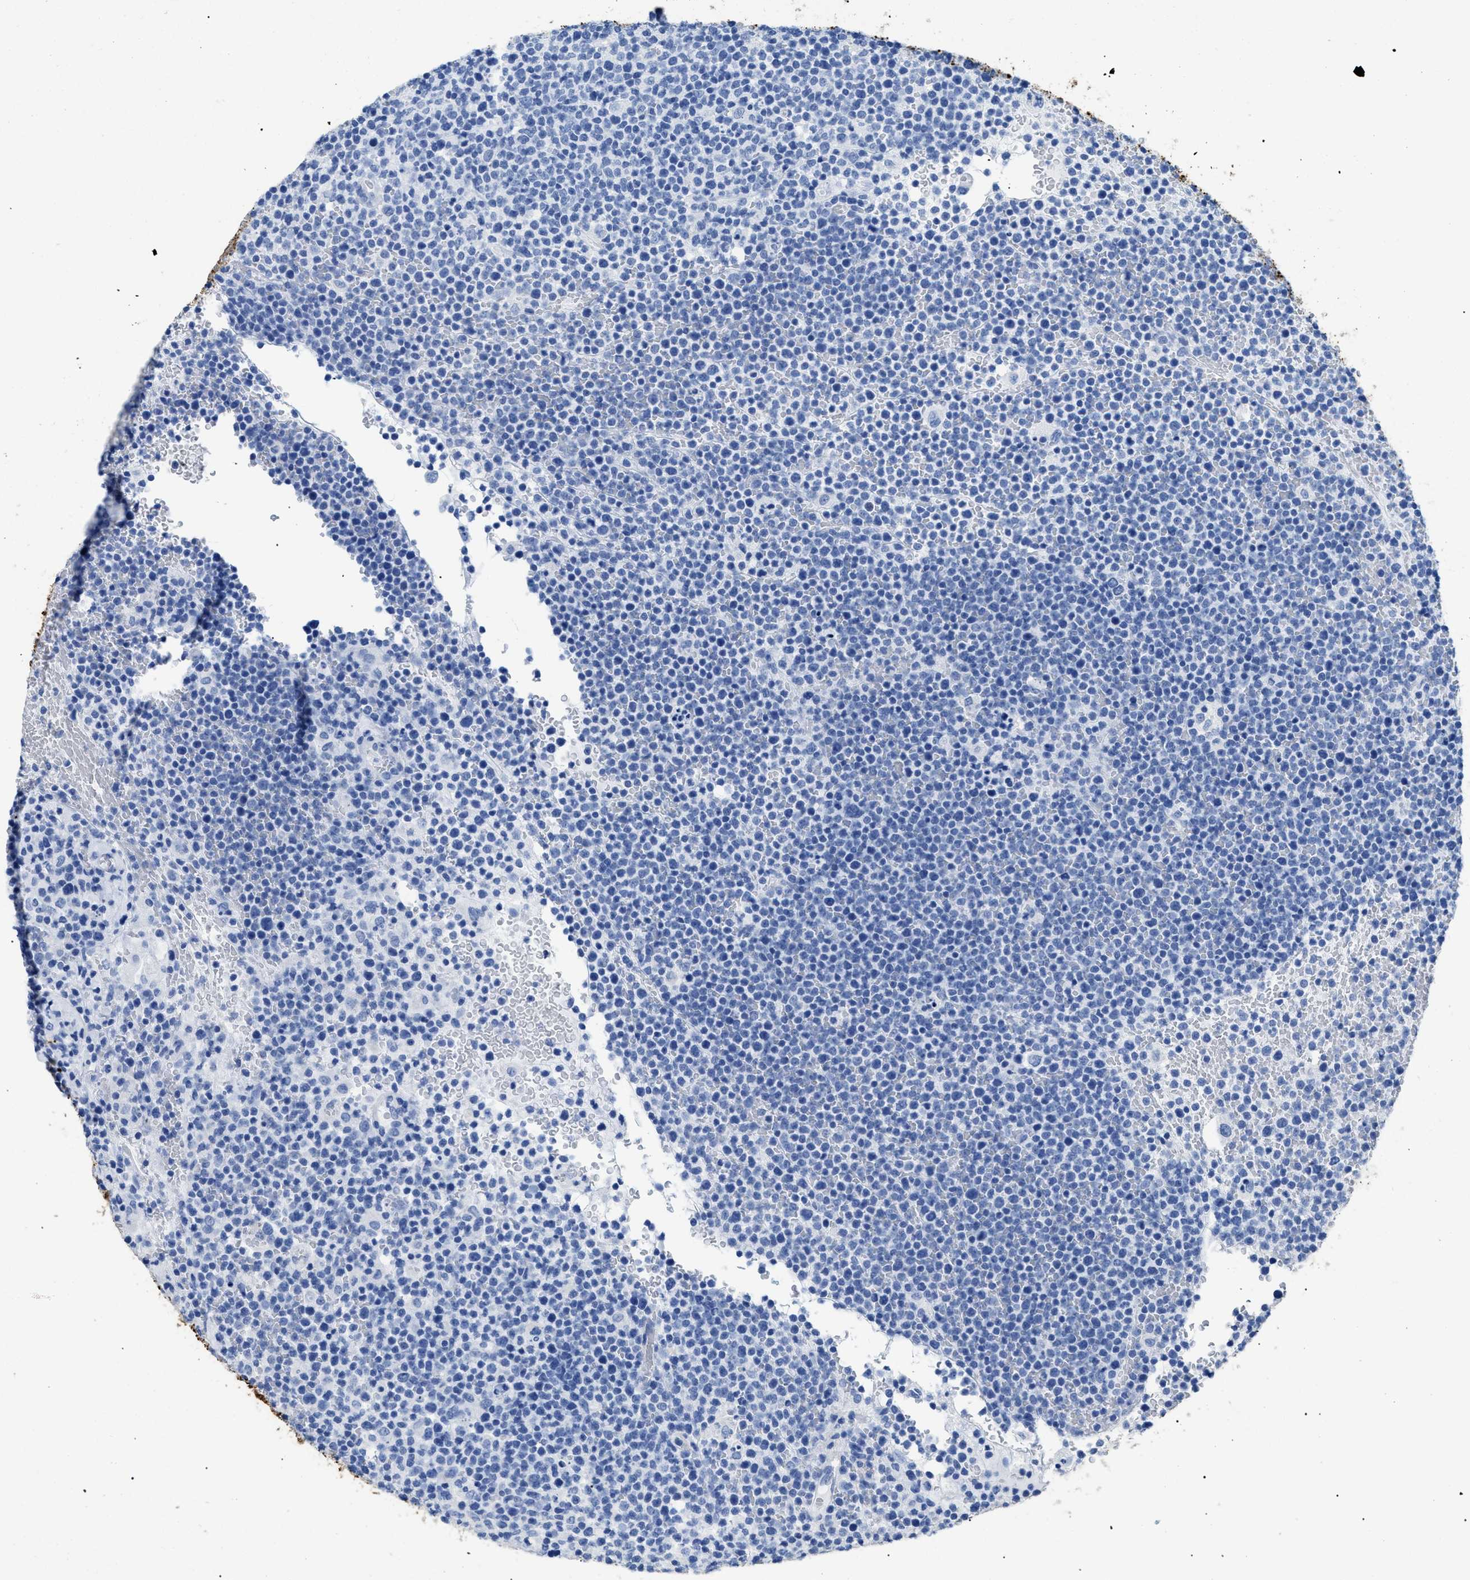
{"staining": {"intensity": "negative", "quantity": "none", "location": "none"}, "tissue": "lymphoma", "cell_type": "Tumor cells", "image_type": "cancer", "snomed": [{"axis": "morphology", "description": "Malignant lymphoma, non-Hodgkin's type, High grade"}, {"axis": "topography", "description": "Lymph node"}], "caption": "This micrograph is of malignant lymphoma, non-Hodgkin's type (high-grade) stained with immunohistochemistry (IHC) to label a protein in brown with the nuclei are counter-stained blue. There is no expression in tumor cells.", "gene": "DLC1", "patient": {"sex": "male", "age": 61}}